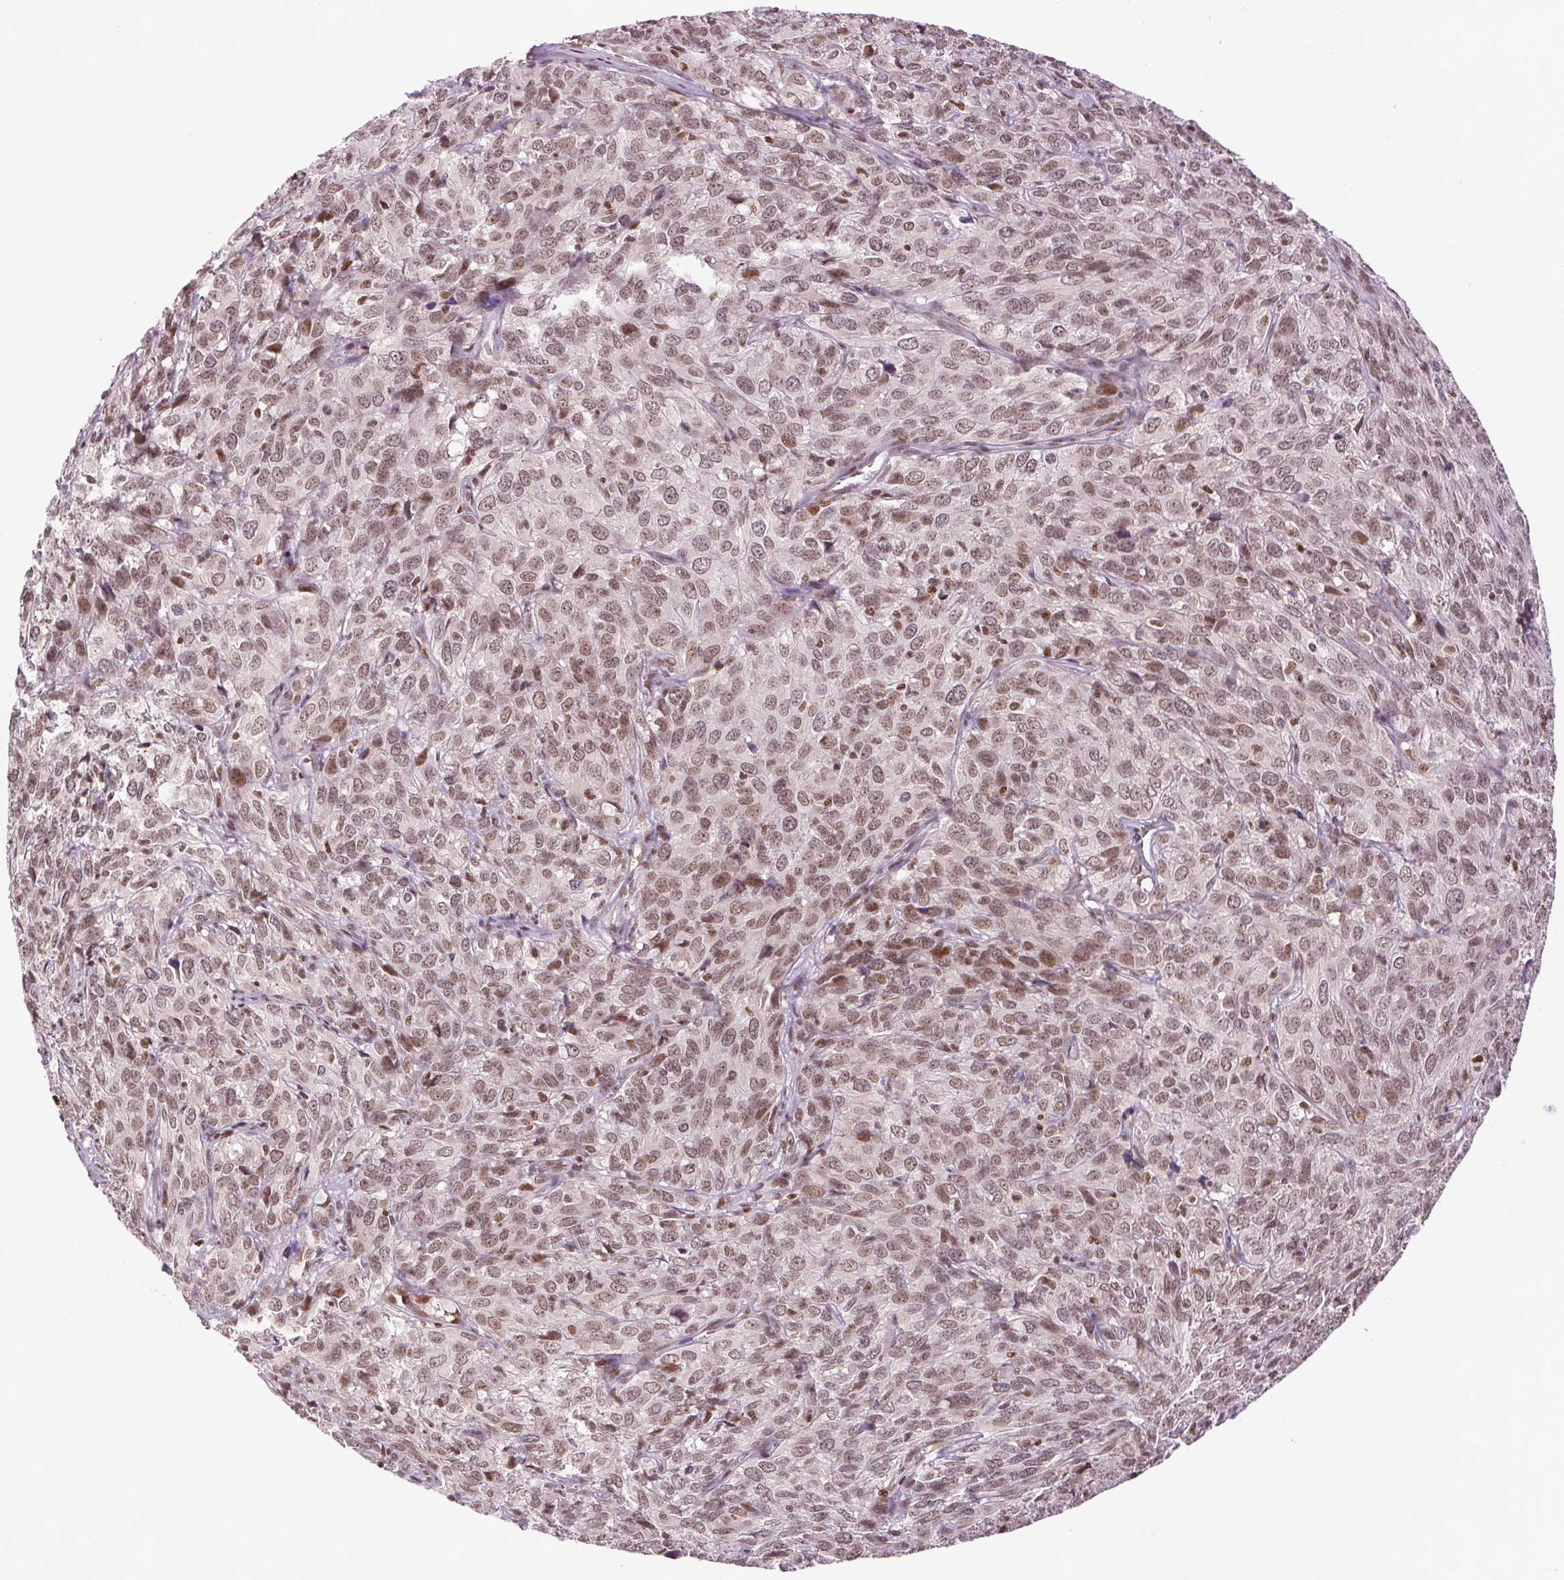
{"staining": {"intensity": "moderate", "quantity": ">75%", "location": "nuclear"}, "tissue": "cervical cancer", "cell_type": "Tumor cells", "image_type": "cancer", "snomed": [{"axis": "morphology", "description": "Squamous cell carcinoma, NOS"}, {"axis": "topography", "description": "Cervix"}], "caption": "A photomicrograph showing moderate nuclear staining in about >75% of tumor cells in squamous cell carcinoma (cervical), as visualized by brown immunohistochemical staining.", "gene": "XPC", "patient": {"sex": "female", "age": 45}}